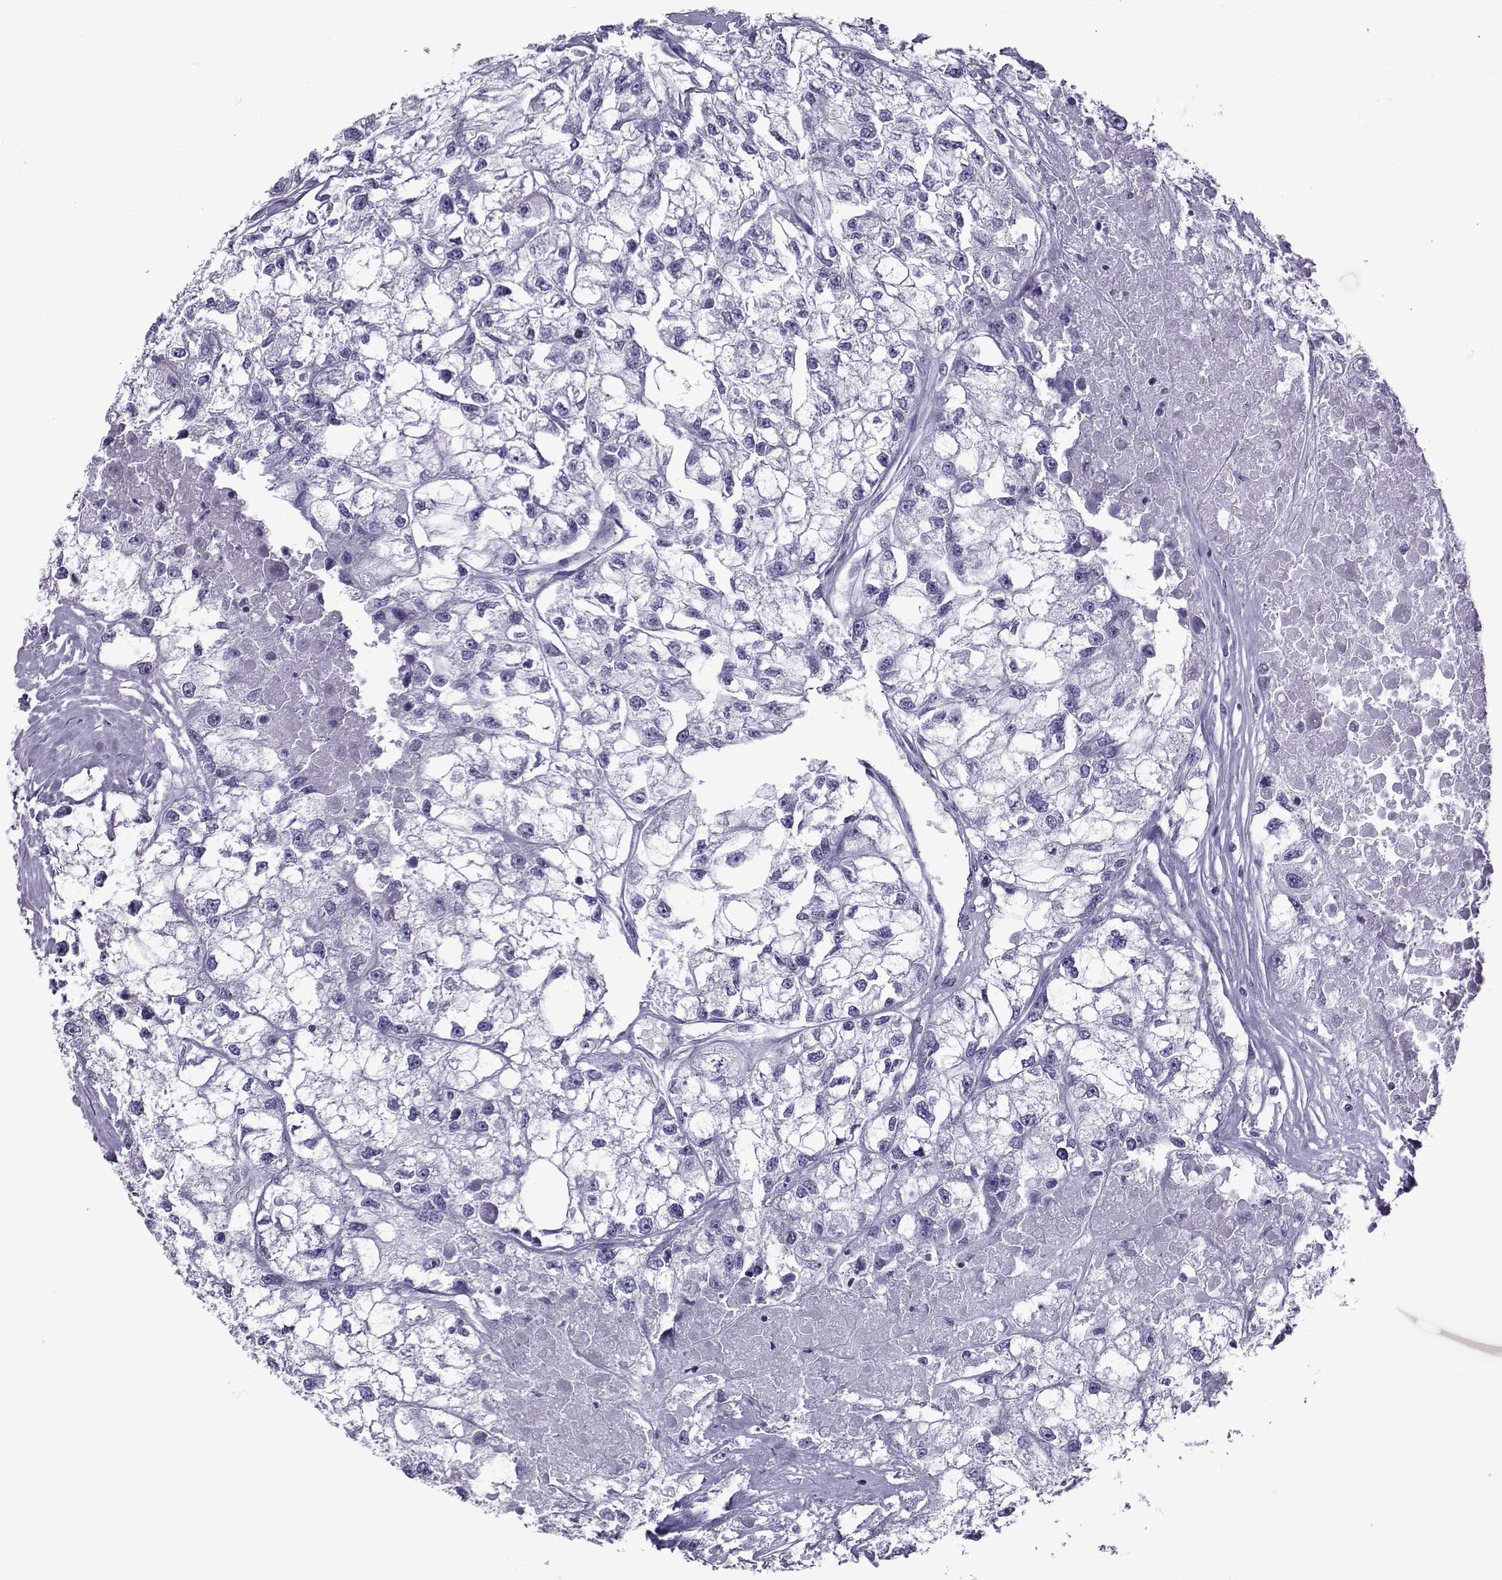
{"staining": {"intensity": "negative", "quantity": "none", "location": "none"}, "tissue": "renal cancer", "cell_type": "Tumor cells", "image_type": "cancer", "snomed": [{"axis": "morphology", "description": "Adenocarcinoma, NOS"}, {"axis": "topography", "description": "Kidney"}], "caption": "This is a image of immunohistochemistry staining of renal cancer, which shows no staining in tumor cells. (DAB immunohistochemistry (IHC) with hematoxylin counter stain).", "gene": "CD109", "patient": {"sex": "male", "age": 56}}